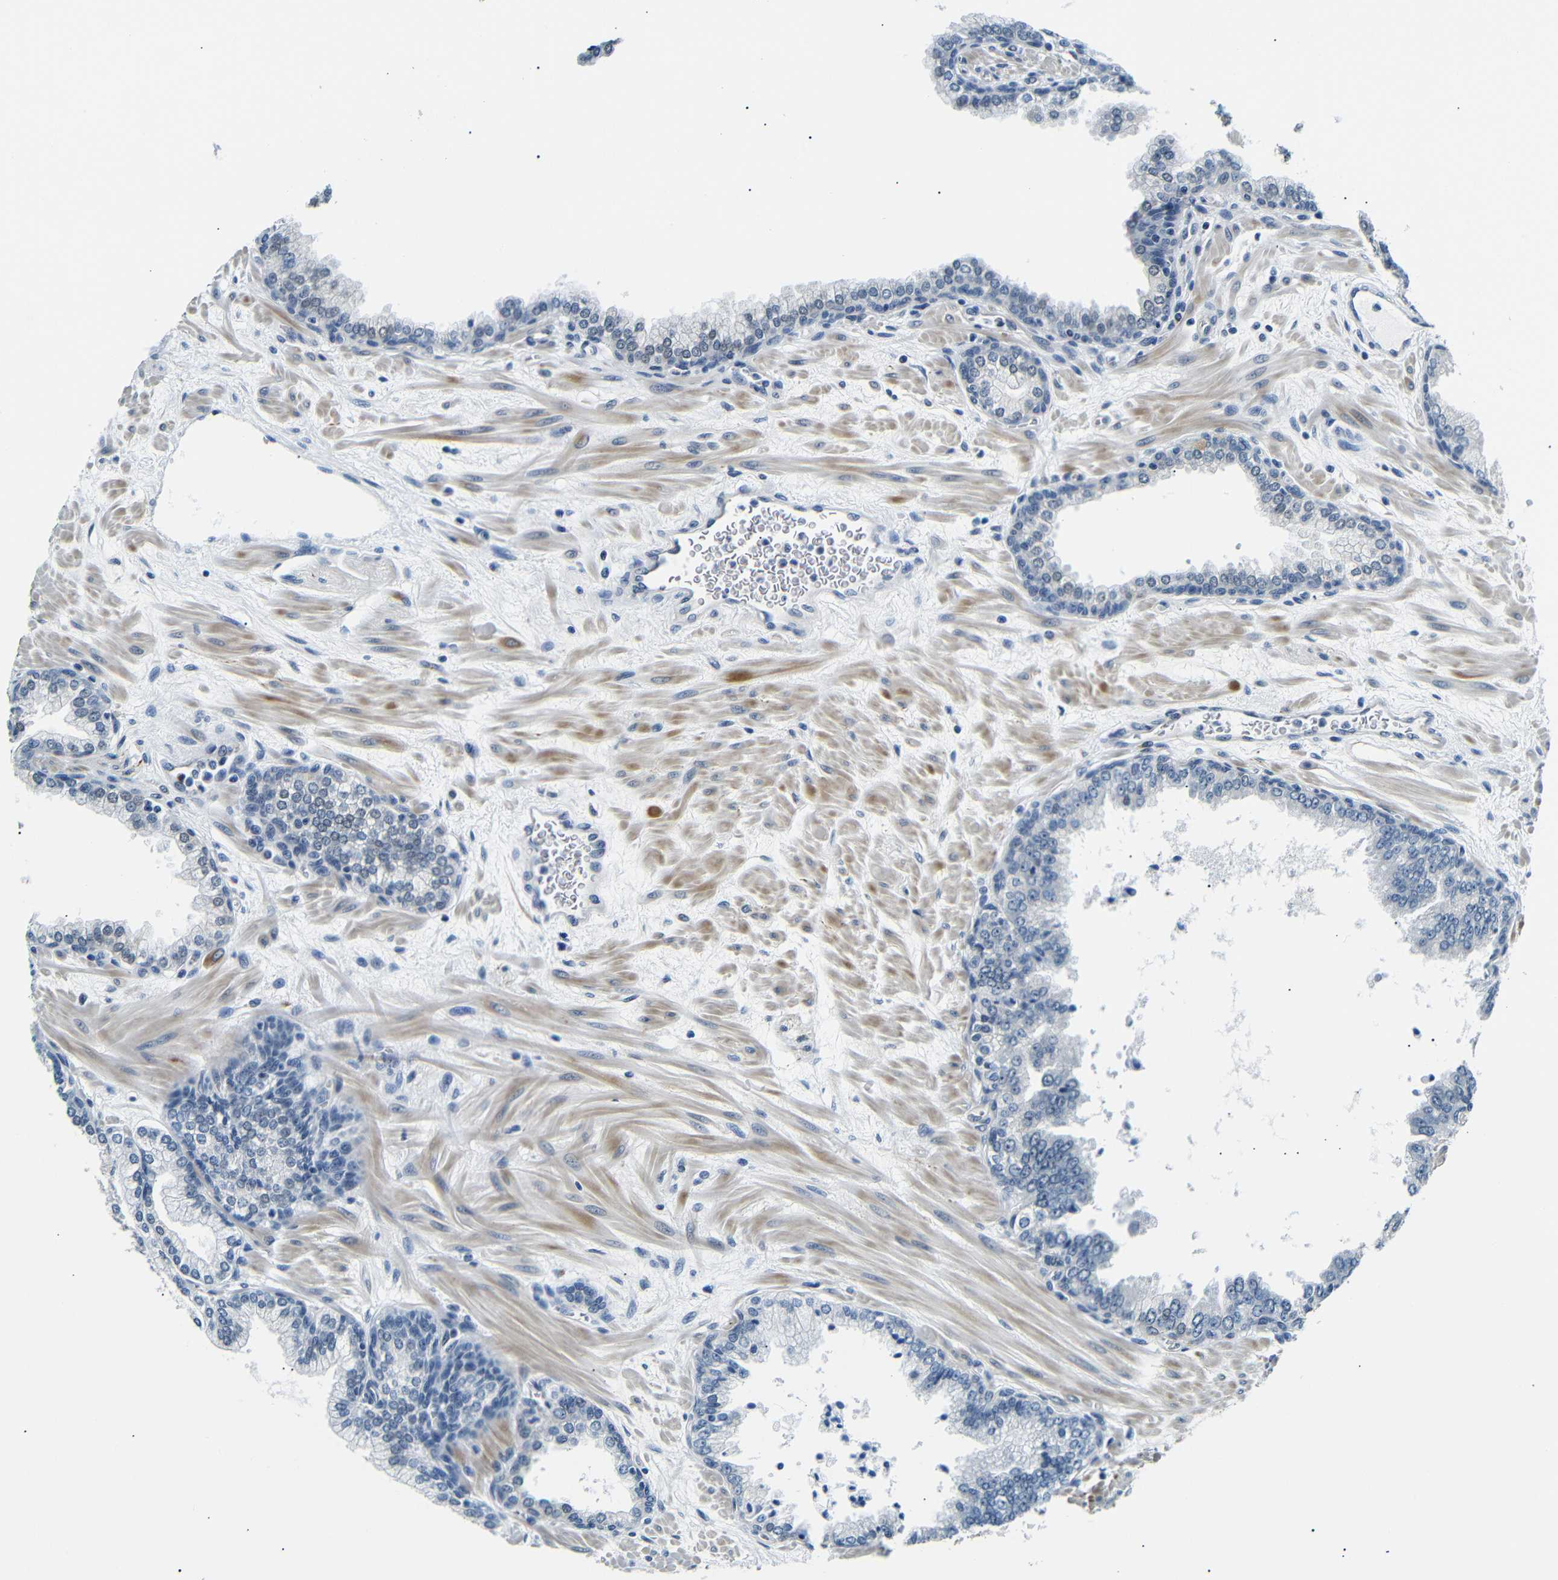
{"staining": {"intensity": "negative", "quantity": "none", "location": "none"}, "tissue": "prostate", "cell_type": "Glandular cells", "image_type": "normal", "snomed": [{"axis": "morphology", "description": "Normal tissue, NOS"}, {"axis": "morphology", "description": "Urothelial carcinoma, Low grade"}, {"axis": "topography", "description": "Urinary bladder"}, {"axis": "topography", "description": "Prostate"}], "caption": "There is no significant expression in glandular cells of prostate. (DAB (3,3'-diaminobenzidine) immunohistochemistry (IHC), high magnification).", "gene": "TAFA1", "patient": {"sex": "male", "age": 60}}